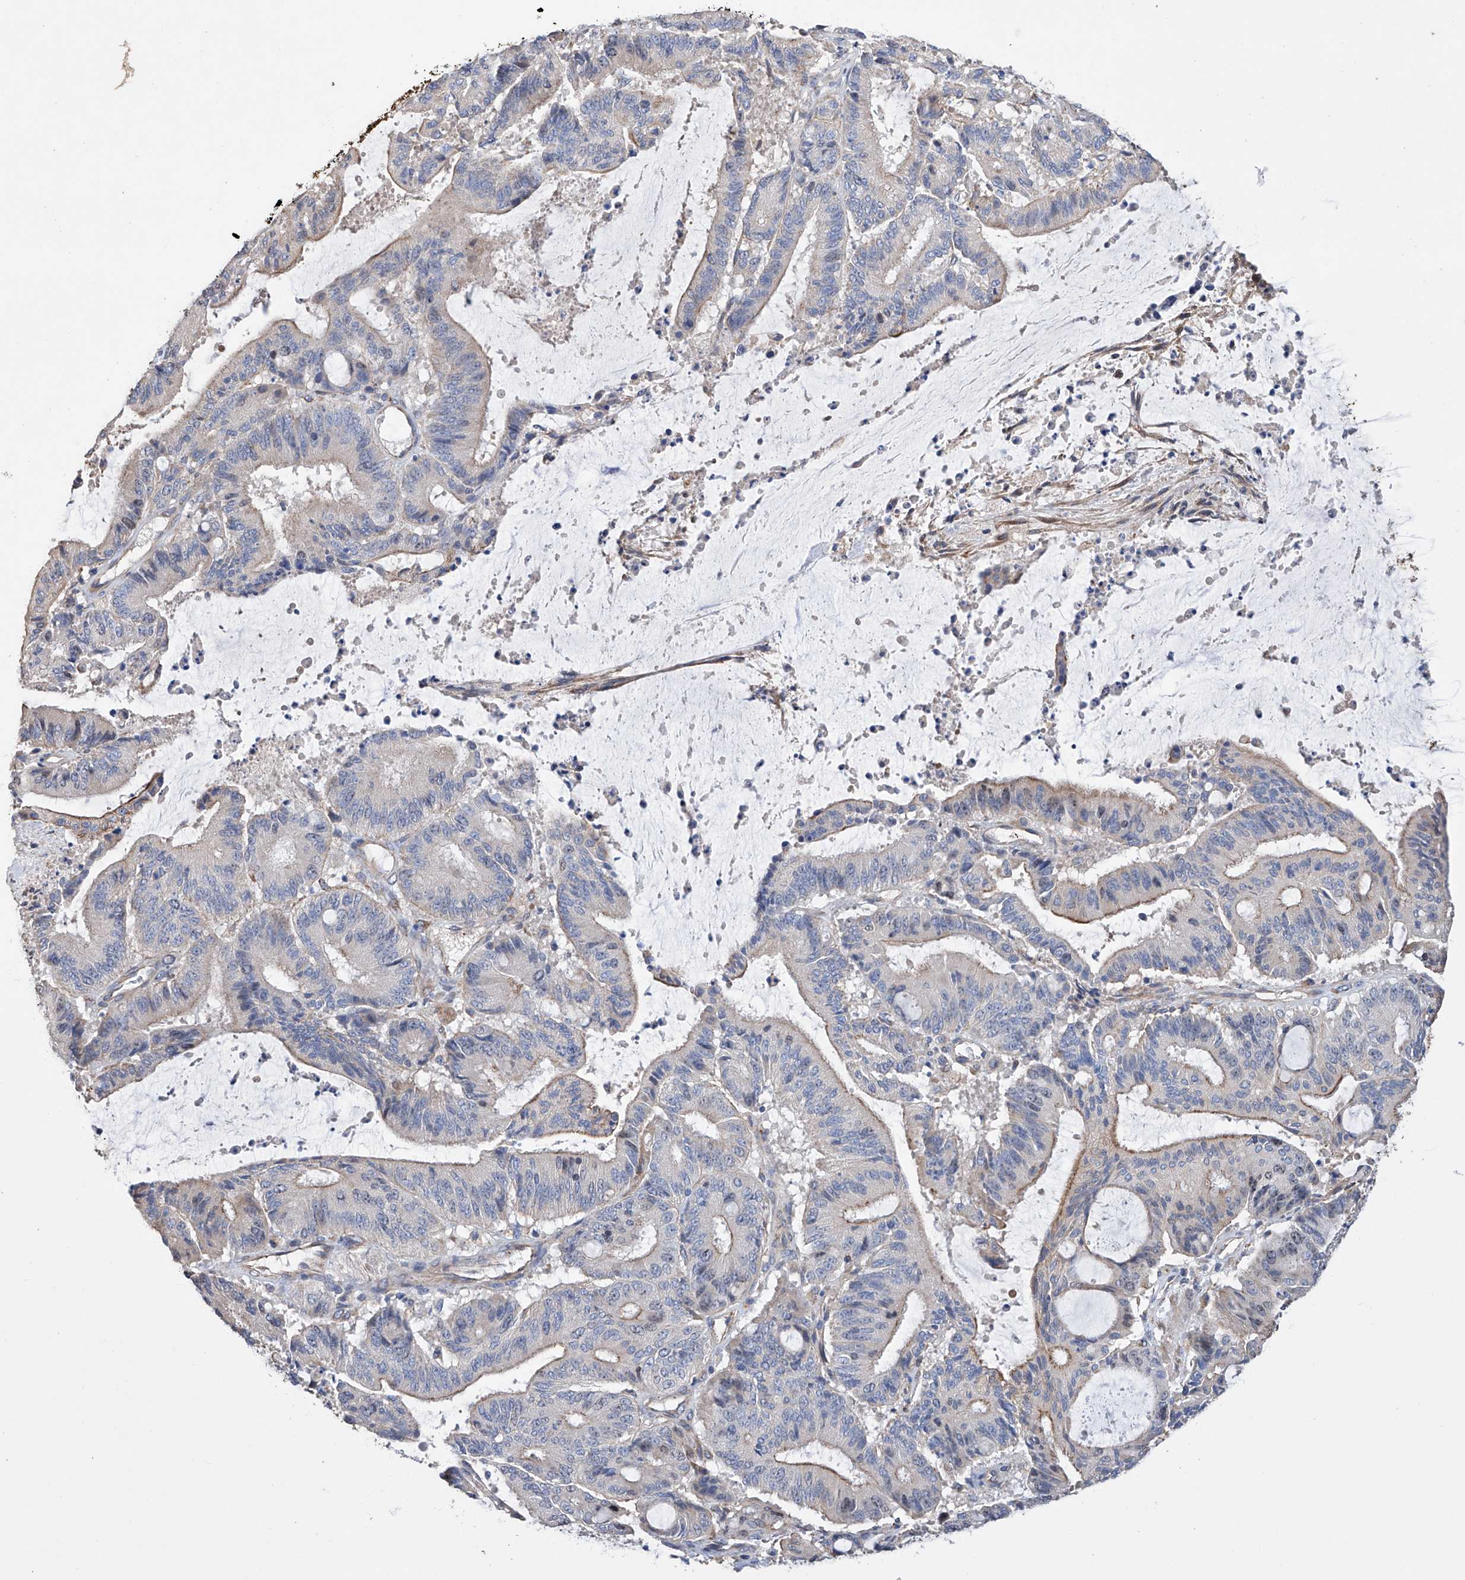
{"staining": {"intensity": "weak", "quantity": "<25%", "location": "cytoplasmic/membranous"}, "tissue": "liver cancer", "cell_type": "Tumor cells", "image_type": "cancer", "snomed": [{"axis": "morphology", "description": "Normal tissue, NOS"}, {"axis": "morphology", "description": "Cholangiocarcinoma"}, {"axis": "topography", "description": "Liver"}, {"axis": "topography", "description": "Peripheral nerve tissue"}], "caption": "An IHC image of liver cholangiocarcinoma is shown. There is no staining in tumor cells of liver cholangiocarcinoma. Nuclei are stained in blue.", "gene": "AFG1L", "patient": {"sex": "female", "age": 73}}